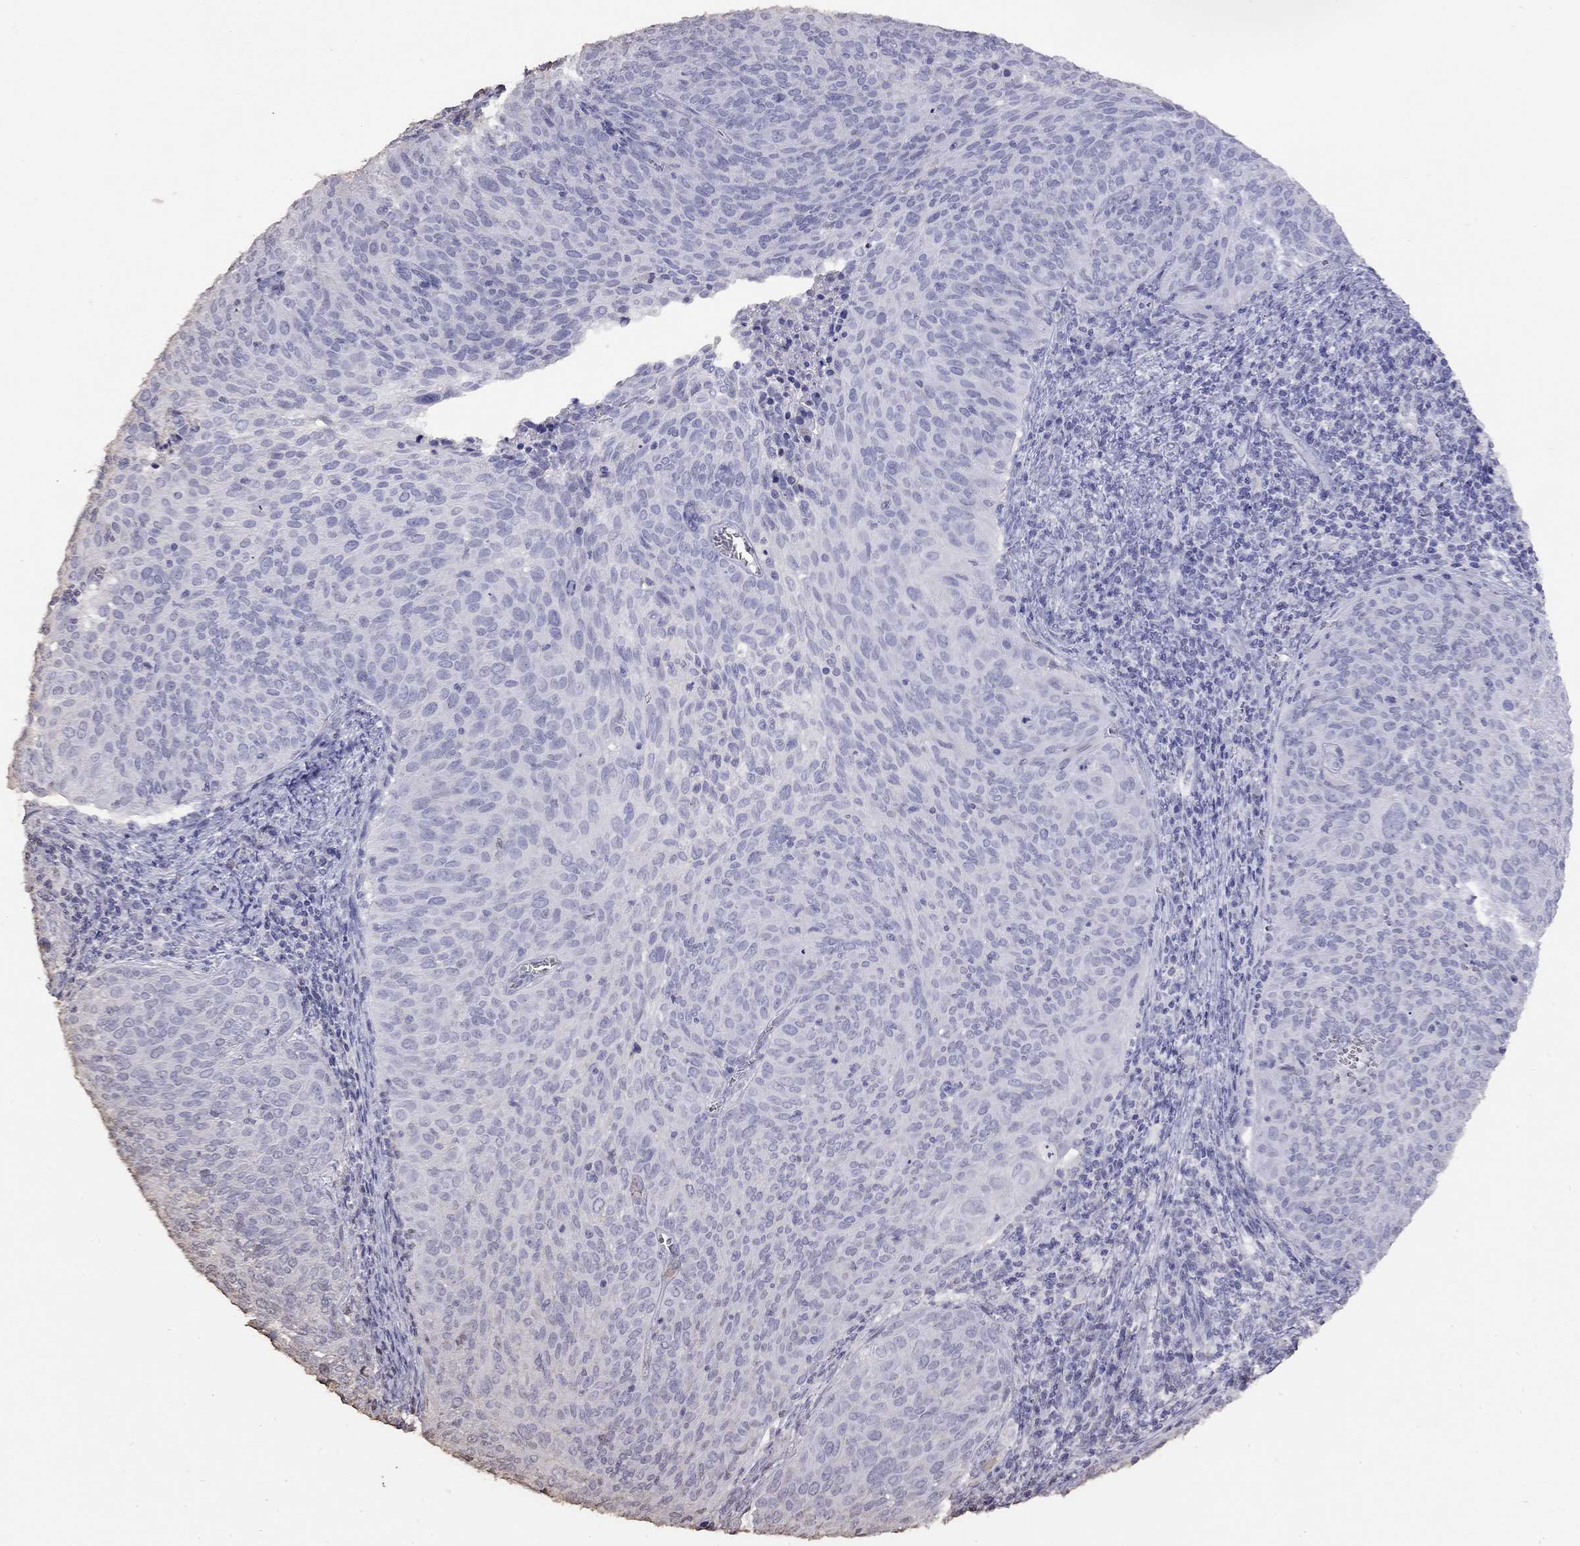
{"staining": {"intensity": "negative", "quantity": "none", "location": "none"}, "tissue": "cervical cancer", "cell_type": "Tumor cells", "image_type": "cancer", "snomed": [{"axis": "morphology", "description": "Squamous cell carcinoma, NOS"}, {"axis": "topography", "description": "Cervix"}], "caption": "This is an immunohistochemistry photomicrograph of squamous cell carcinoma (cervical). There is no positivity in tumor cells.", "gene": "SUN3", "patient": {"sex": "female", "age": 39}}